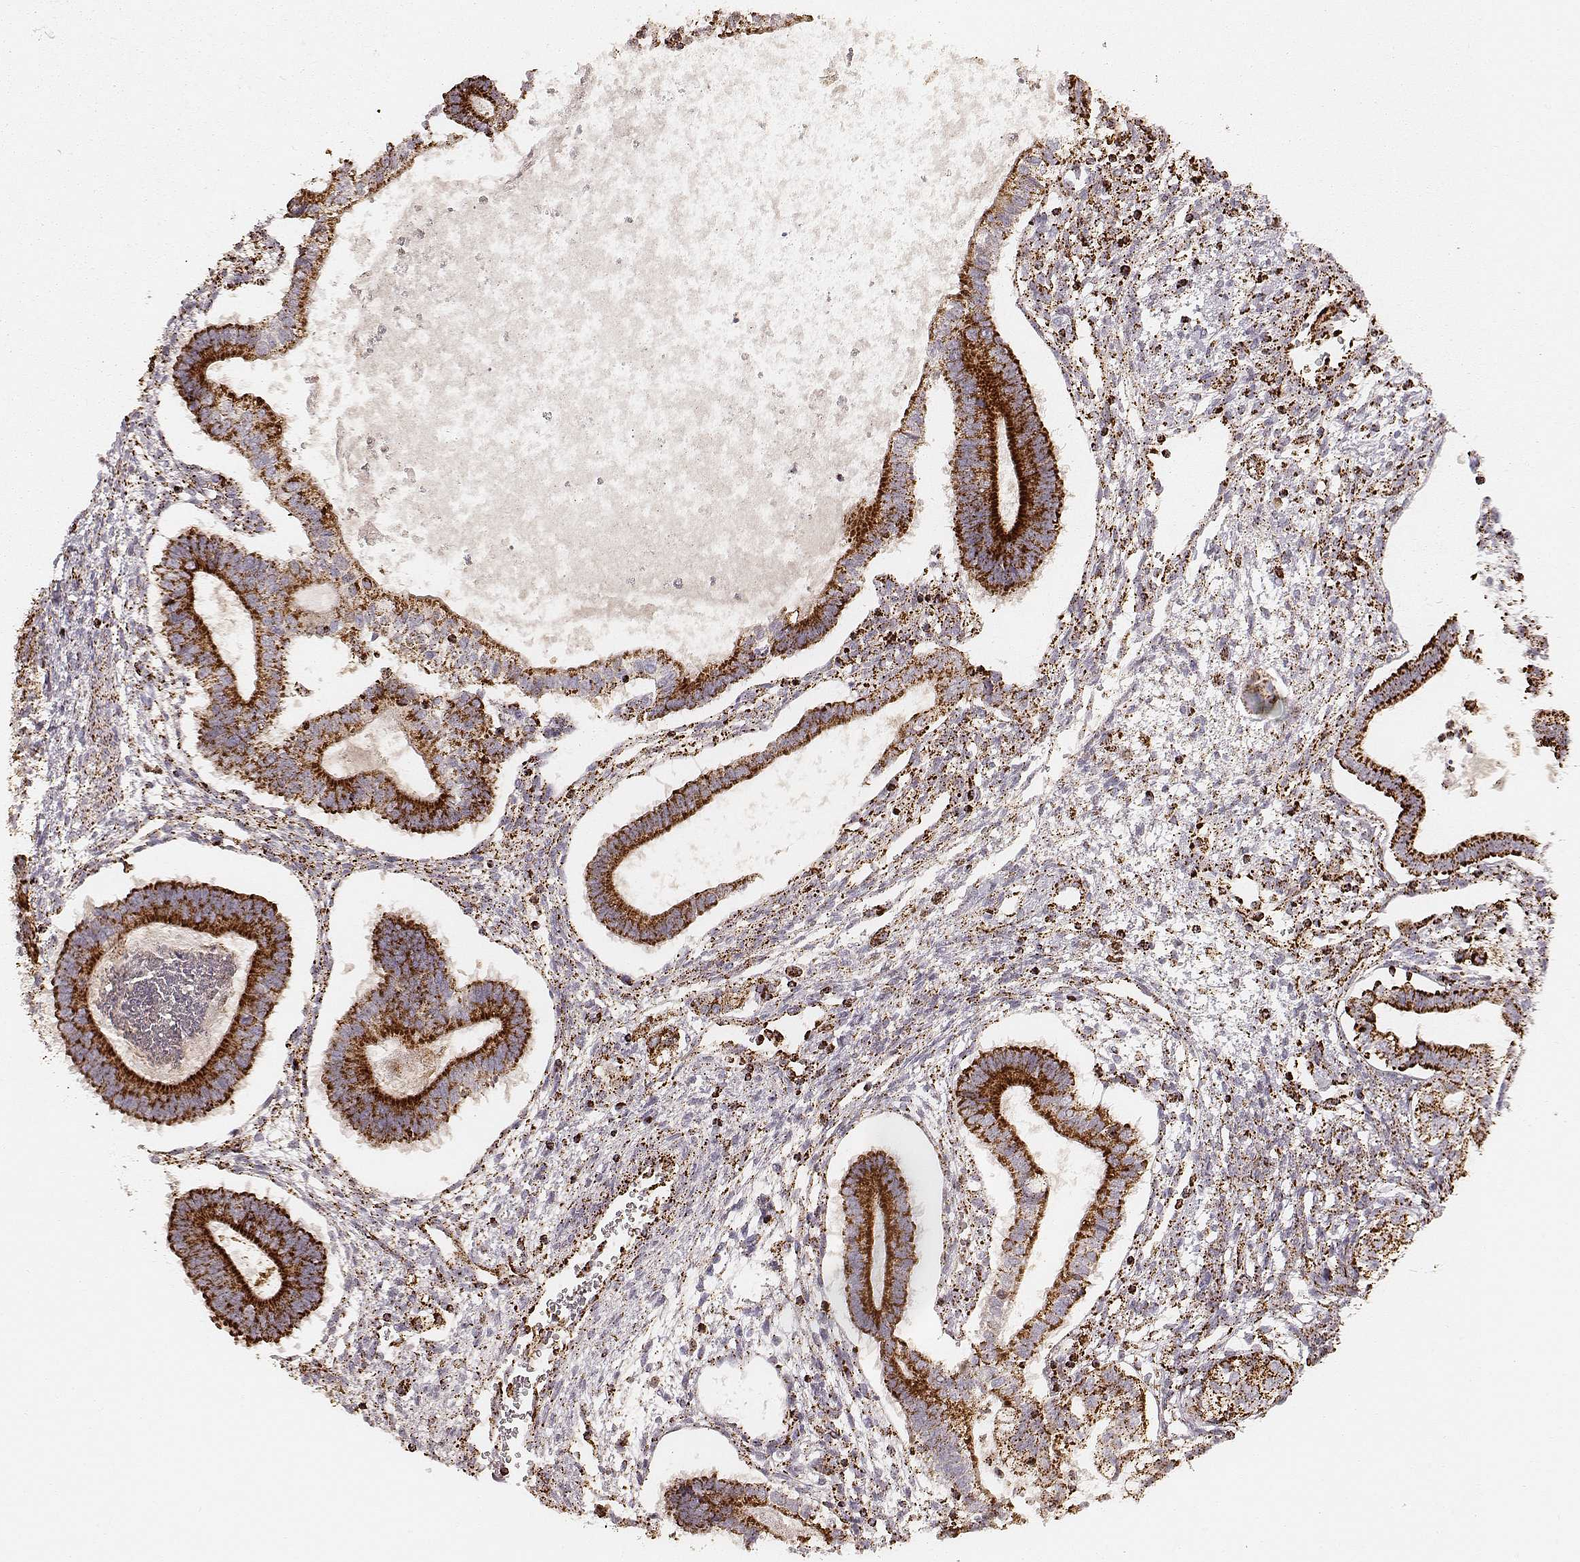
{"staining": {"intensity": "strong", "quantity": ">75%", "location": "cytoplasmic/membranous"}, "tissue": "testis cancer", "cell_type": "Tumor cells", "image_type": "cancer", "snomed": [{"axis": "morphology", "description": "Carcinoma, Embryonal, NOS"}, {"axis": "topography", "description": "Testis"}], "caption": "This is a histology image of immunohistochemistry (IHC) staining of testis cancer (embryonal carcinoma), which shows strong expression in the cytoplasmic/membranous of tumor cells.", "gene": "CS", "patient": {"sex": "male", "age": 37}}